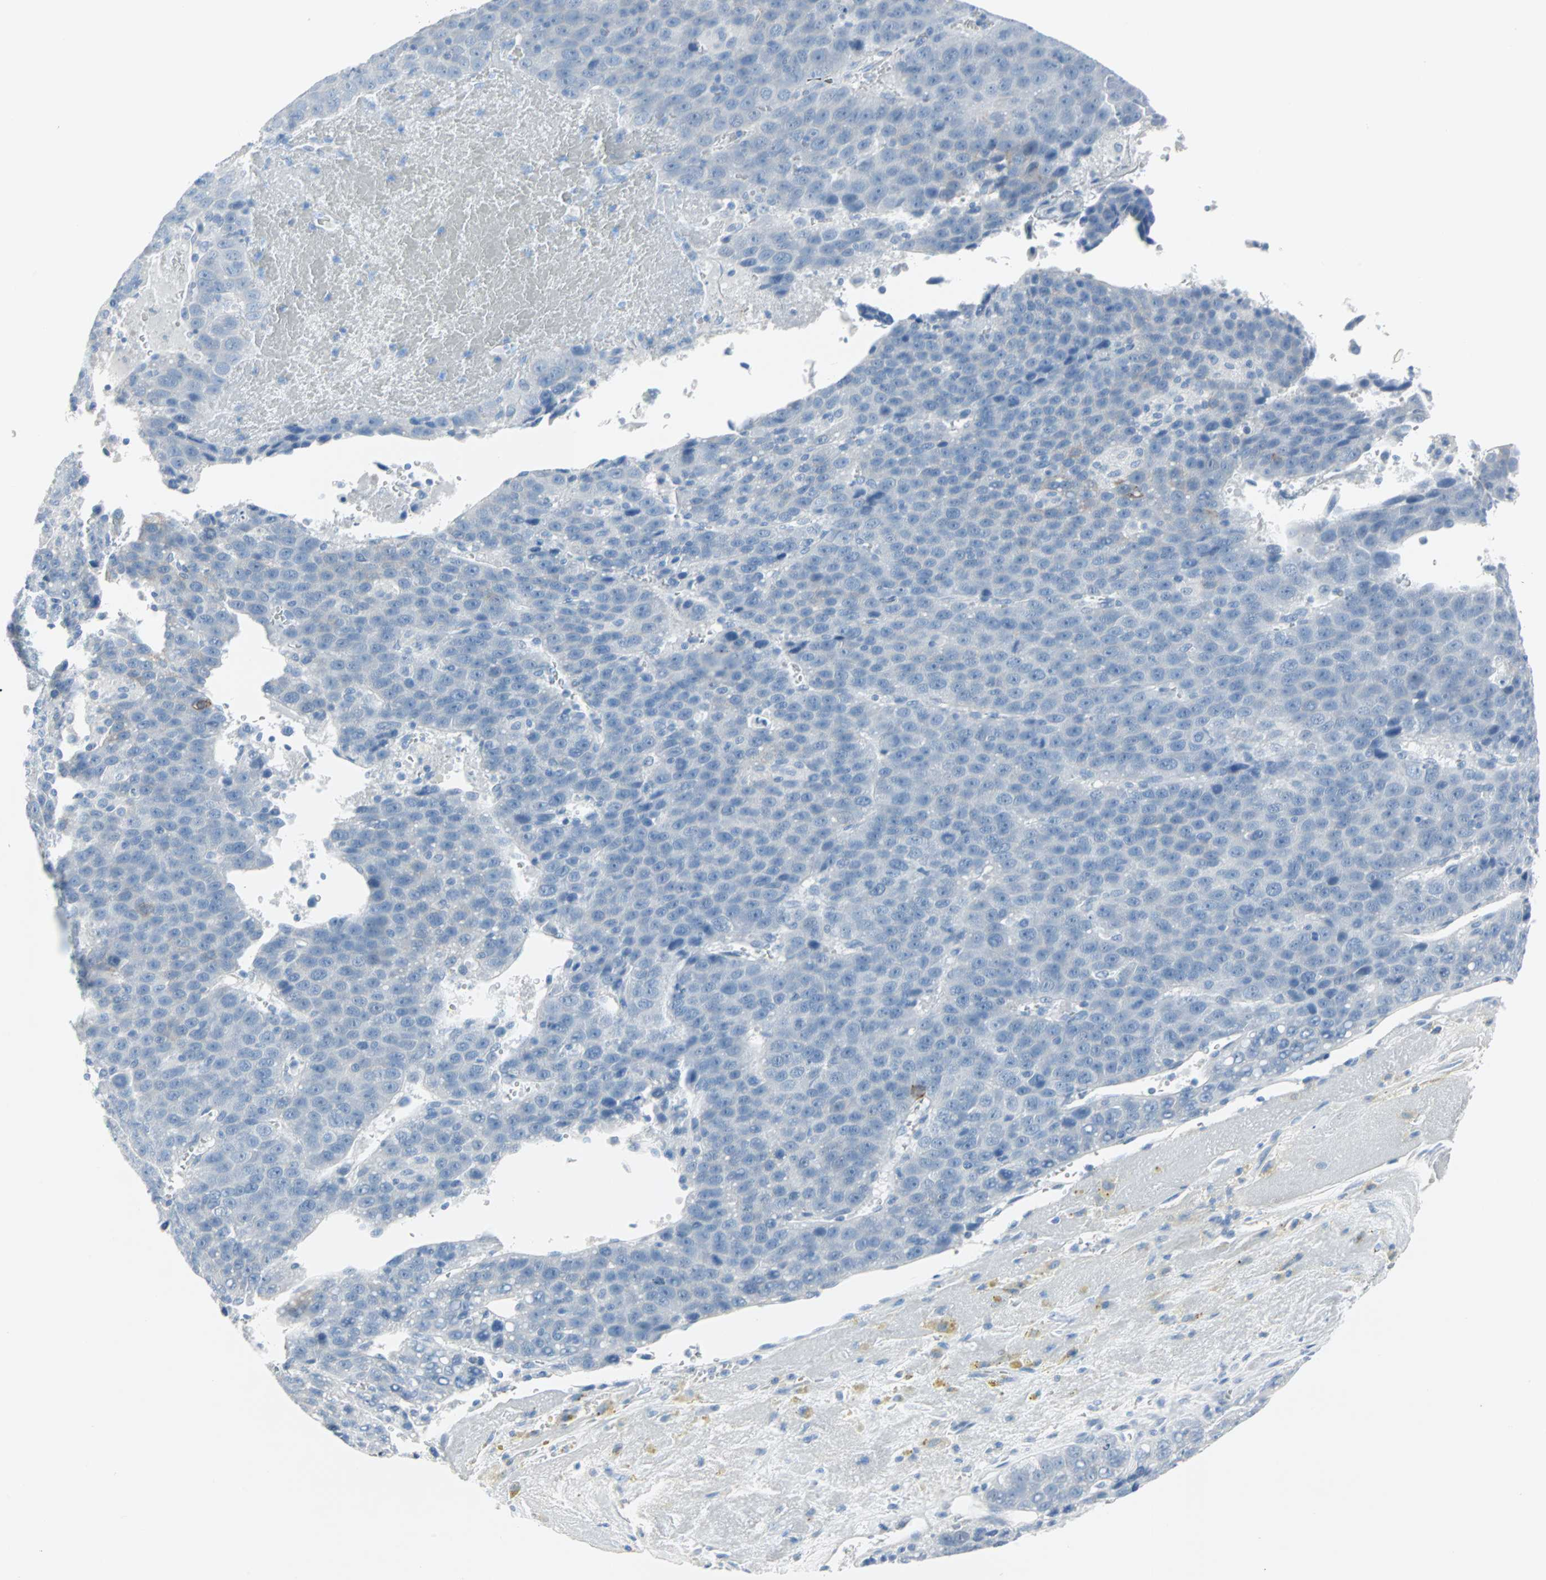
{"staining": {"intensity": "negative", "quantity": "none", "location": "none"}, "tissue": "liver cancer", "cell_type": "Tumor cells", "image_type": "cancer", "snomed": [{"axis": "morphology", "description": "Carcinoma, Hepatocellular, NOS"}, {"axis": "topography", "description": "Liver"}], "caption": "High power microscopy photomicrograph of an IHC image of liver cancer (hepatocellular carcinoma), revealing no significant expression in tumor cells.", "gene": "STX1A", "patient": {"sex": "female", "age": 53}}